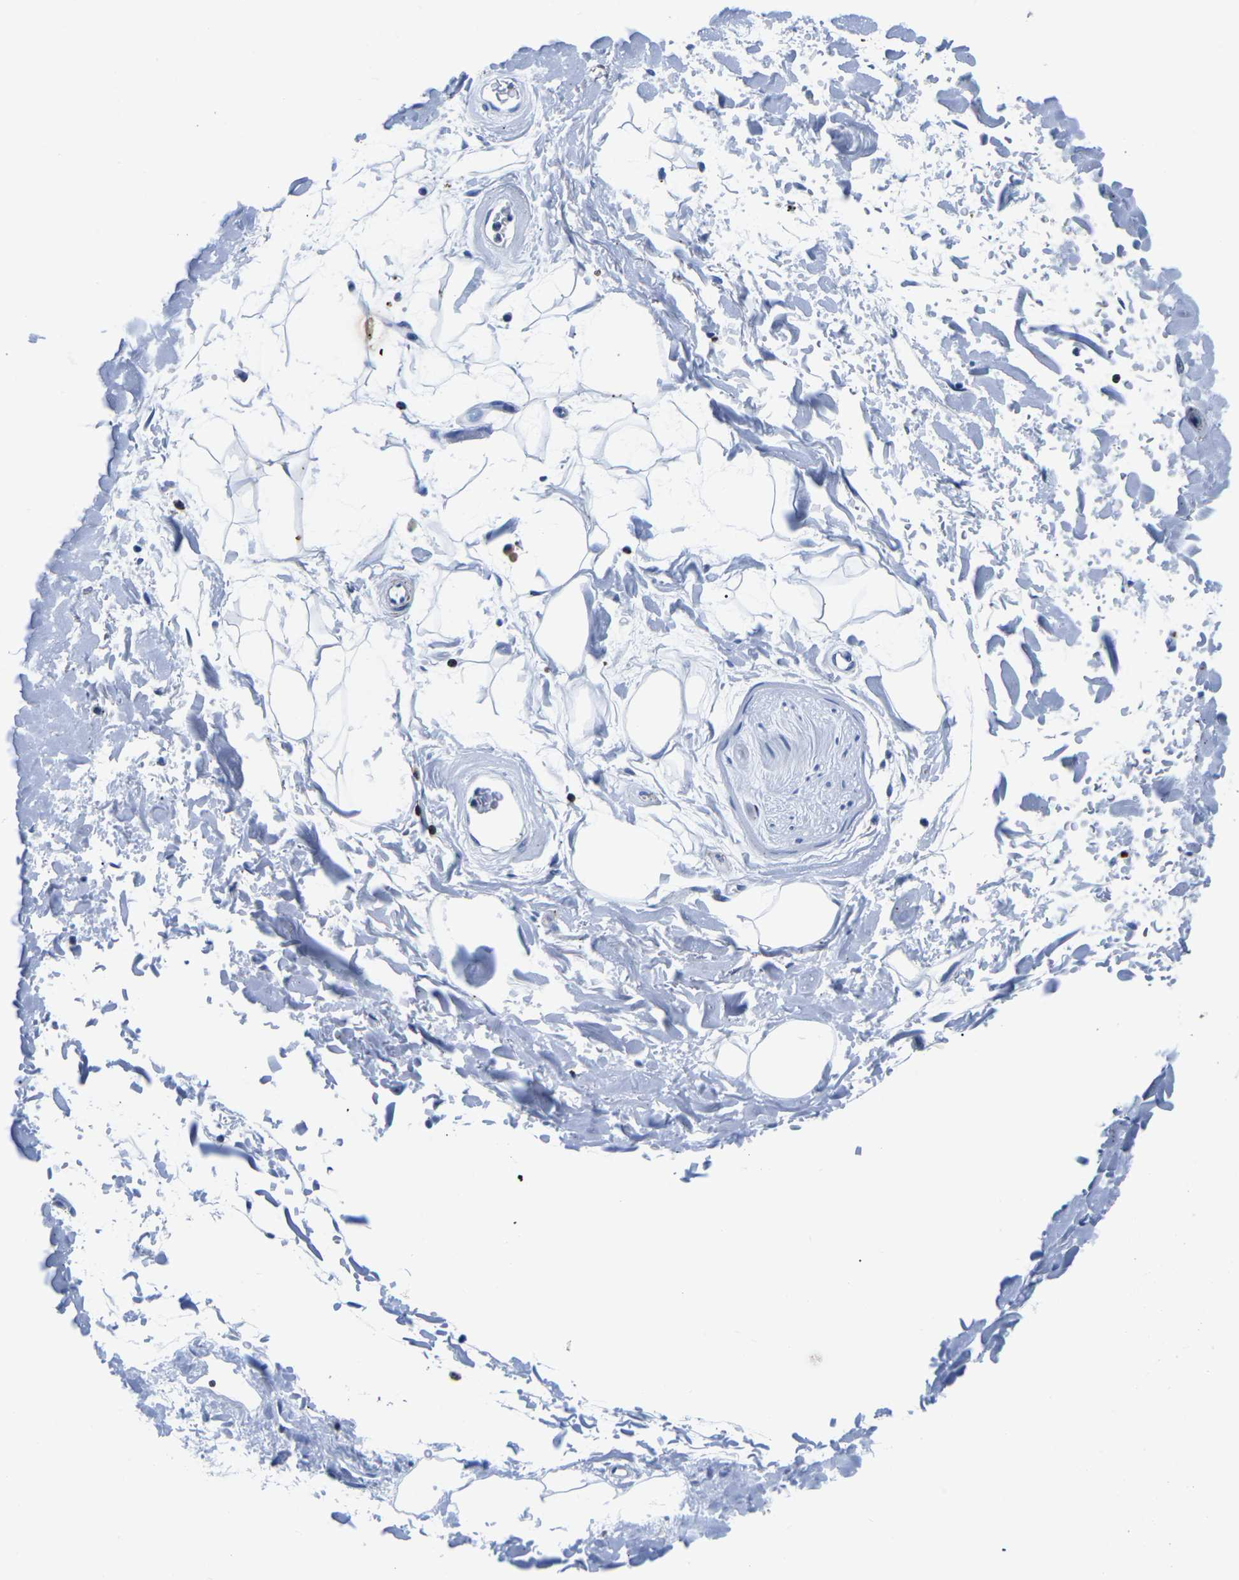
{"staining": {"intensity": "negative", "quantity": "none", "location": "none"}, "tissue": "adipose tissue", "cell_type": "Adipocytes", "image_type": "normal", "snomed": [{"axis": "morphology", "description": "Normal tissue, NOS"}, {"axis": "topography", "description": "Soft tissue"}], "caption": "Adipocytes are negative for brown protein staining in unremarkable adipose tissue. (DAB (3,3'-diaminobenzidine) IHC, high magnification).", "gene": "CTSW", "patient": {"sex": "male", "age": 72}}